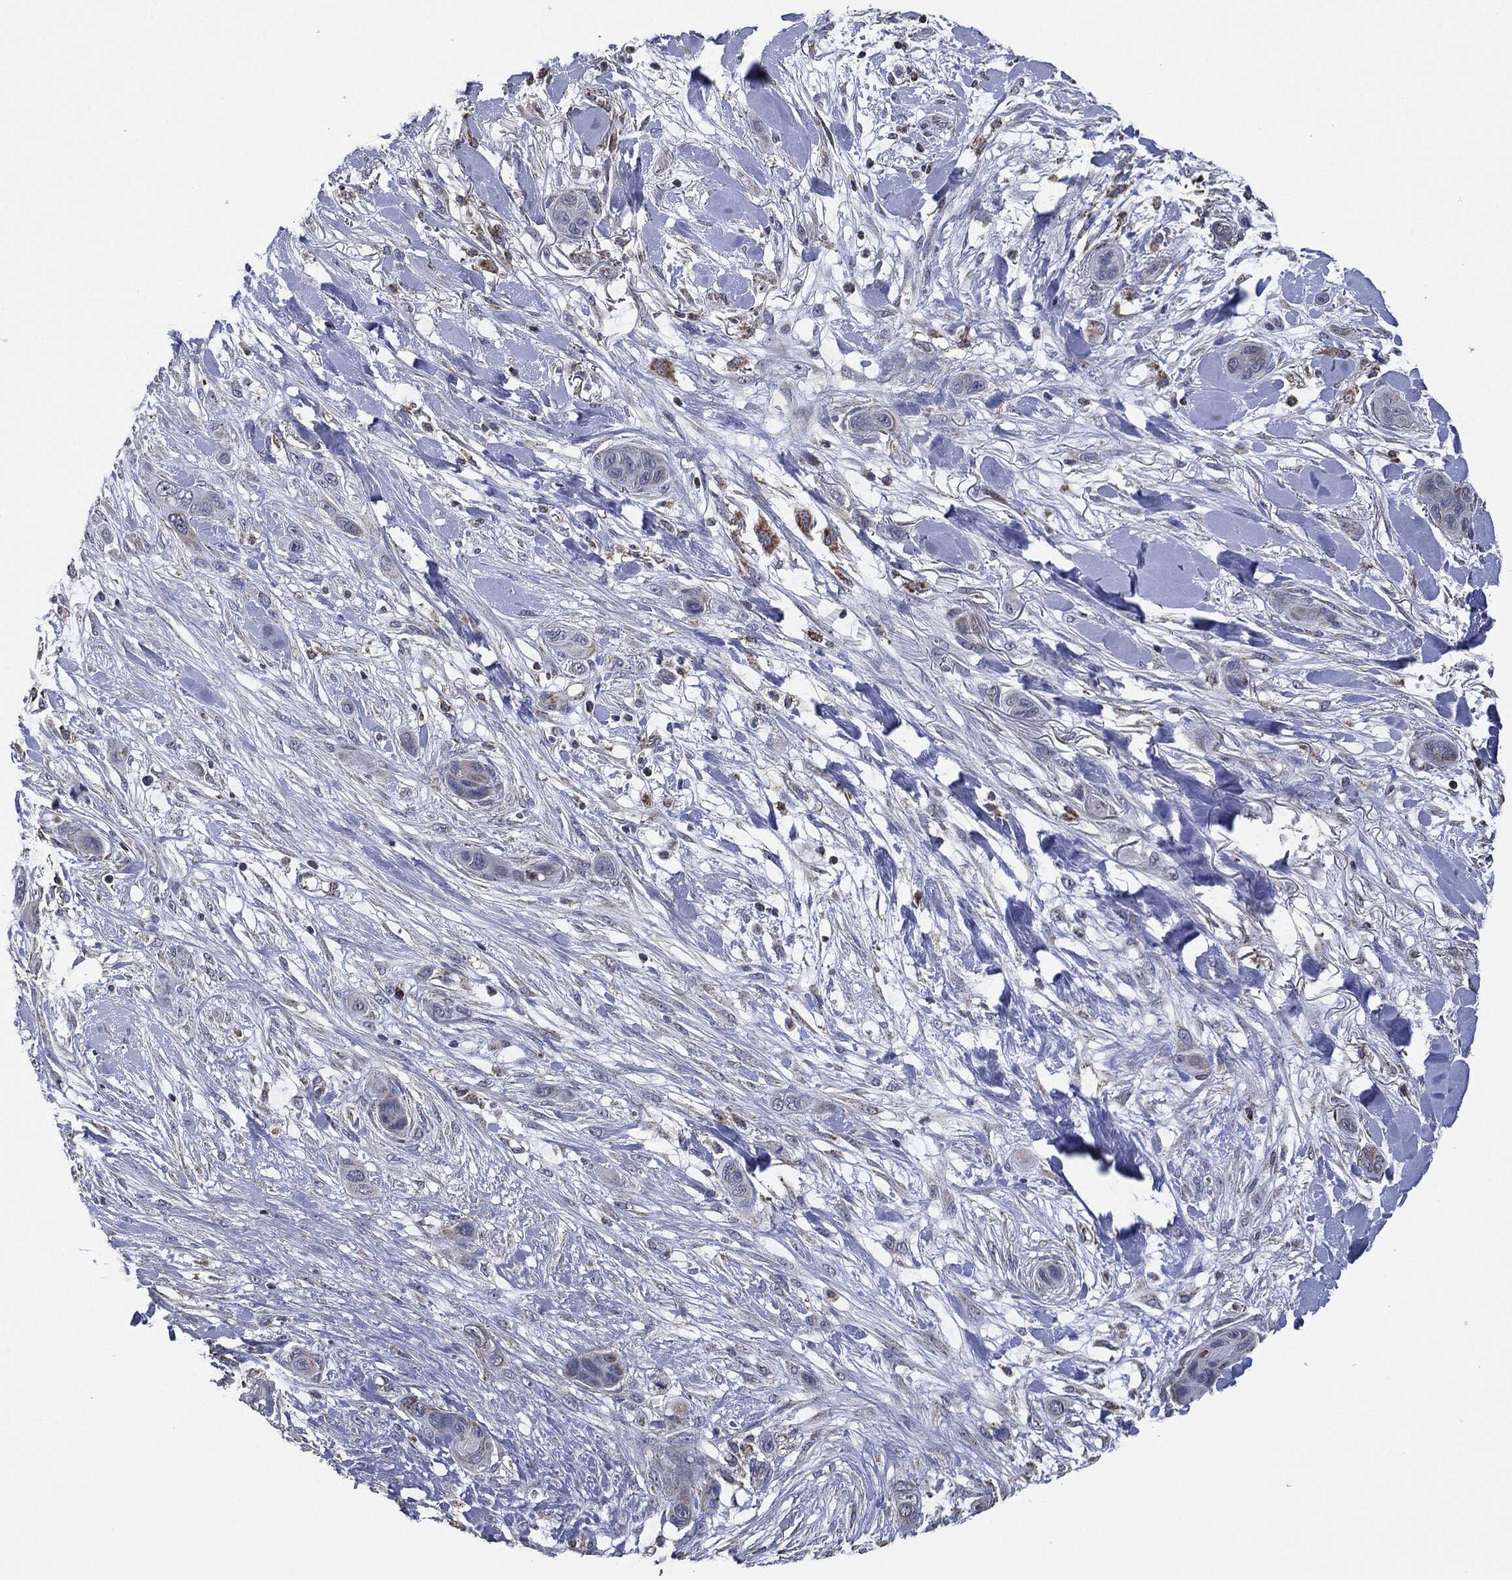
{"staining": {"intensity": "negative", "quantity": "none", "location": "none"}, "tissue": "skin cancer", "cell_type": "Tumor cells", "image_type": "cancer", "snomed": [{"axis": "morphology", "description": "Squamous cell carcinoma, NOS"}, {"axis": "topography", "description": "Skin"}], "caption": "High power microscopy histopathology image of an IHC micrograph of skin squamous cell carcinoma, revealing no significant expression in tumor cells. (Stains: DAB immunohistochemistry (IHC) with hematoxylin counter stain, Microscopy: brightfield microscopy at high magnification).", "gene": "NDUFV2", "patient": {"sex": "male", "age": 78}}